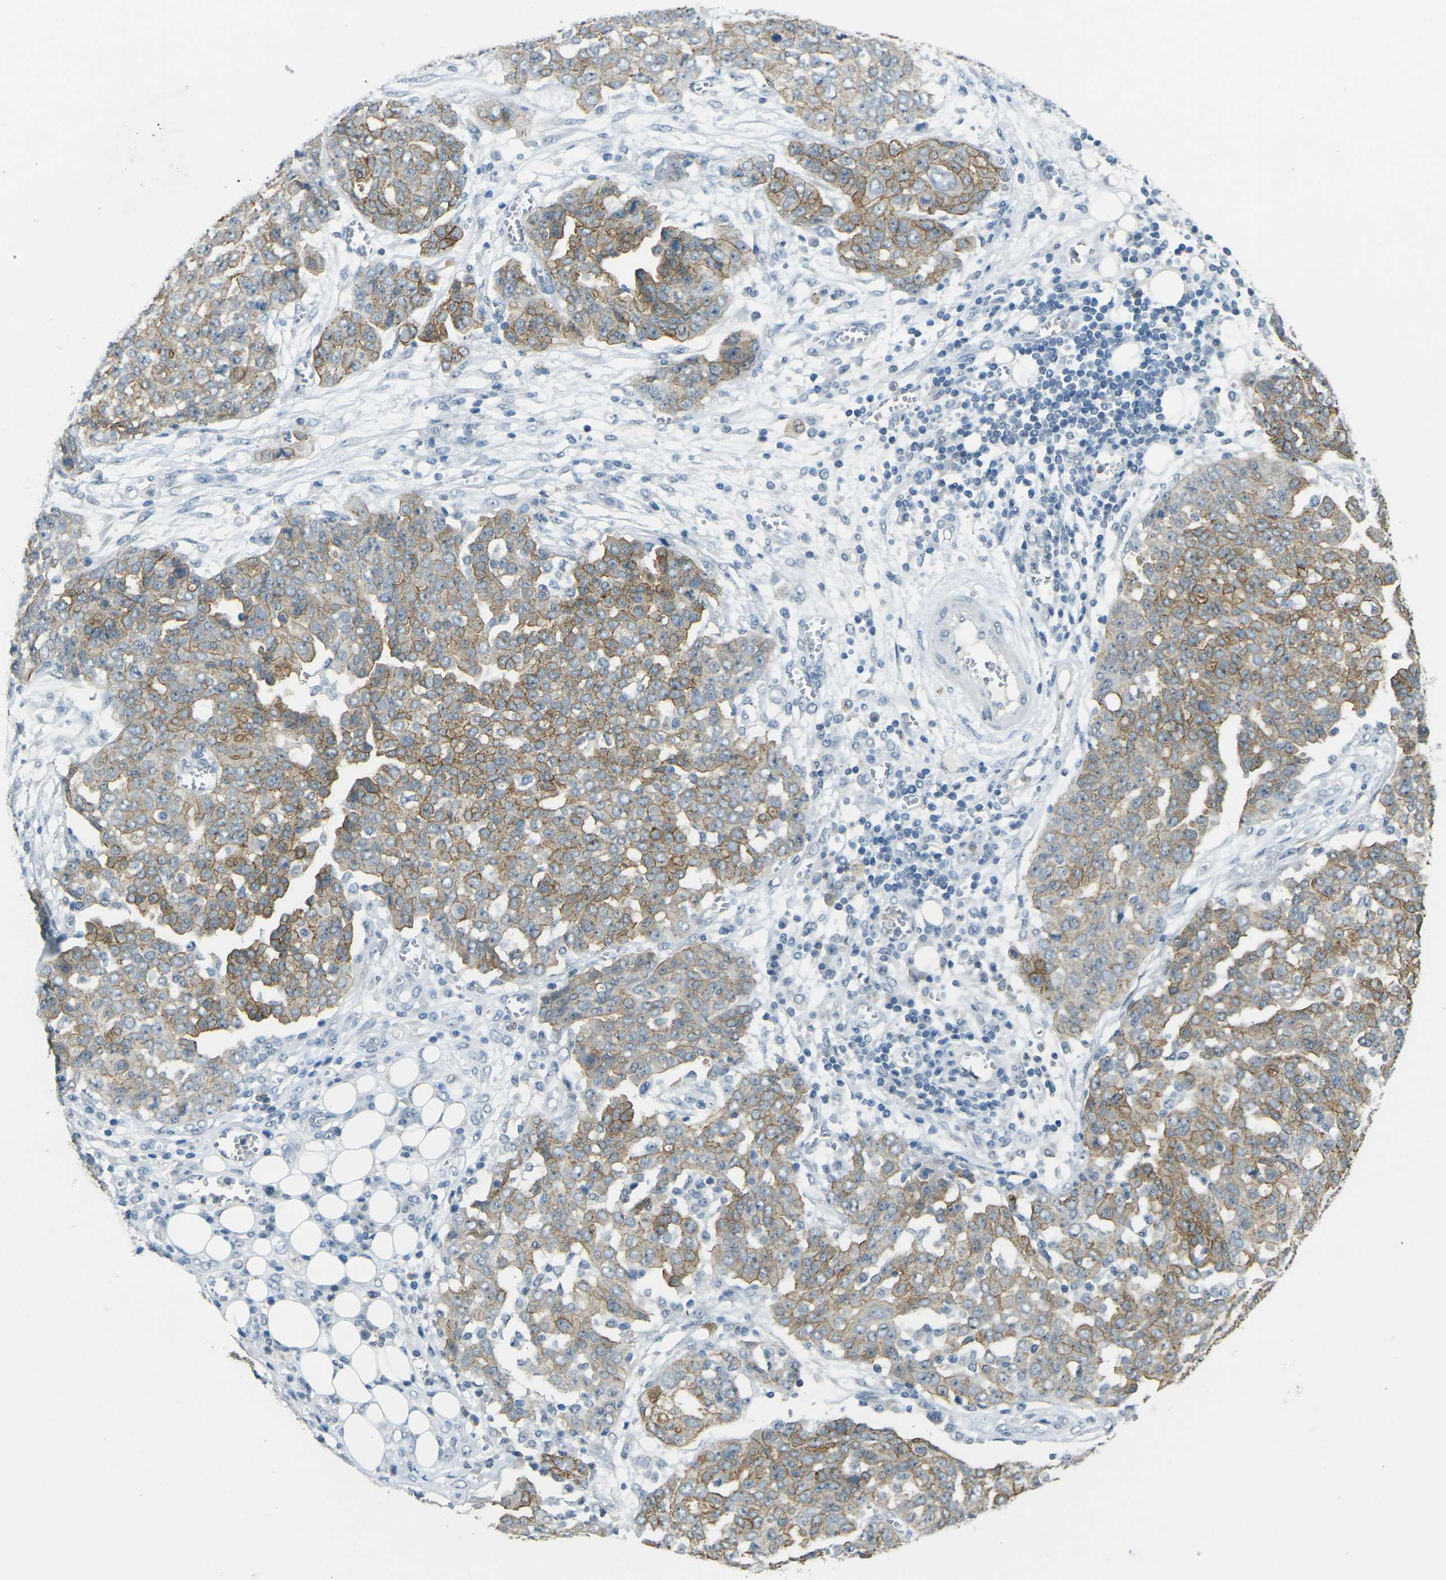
{"staining": {"intensity": "moderate", "quantity": ">75%", "location": "cytoplasmic/membranous"}, "tissue": "ovarian cancer", "cell_type": "Tumor cells", "image_type": "cancer", "snomed": [{"axis": "morphology", "description": "Cystadenocarcinoma, serous, NOS"}, {"axis": "topography", "description": "Soft tissue"}, {"axis": "topography", "description": "Ovary"}], "caption": "Immunohistochemistry (DAB) staining of ovarian cancer displays moderate cytoplasmic/membranous protein expression in about >75% of tumor cells.", "gene": "SPTBN2", "patient": {"sex": "female", "age": 57}}